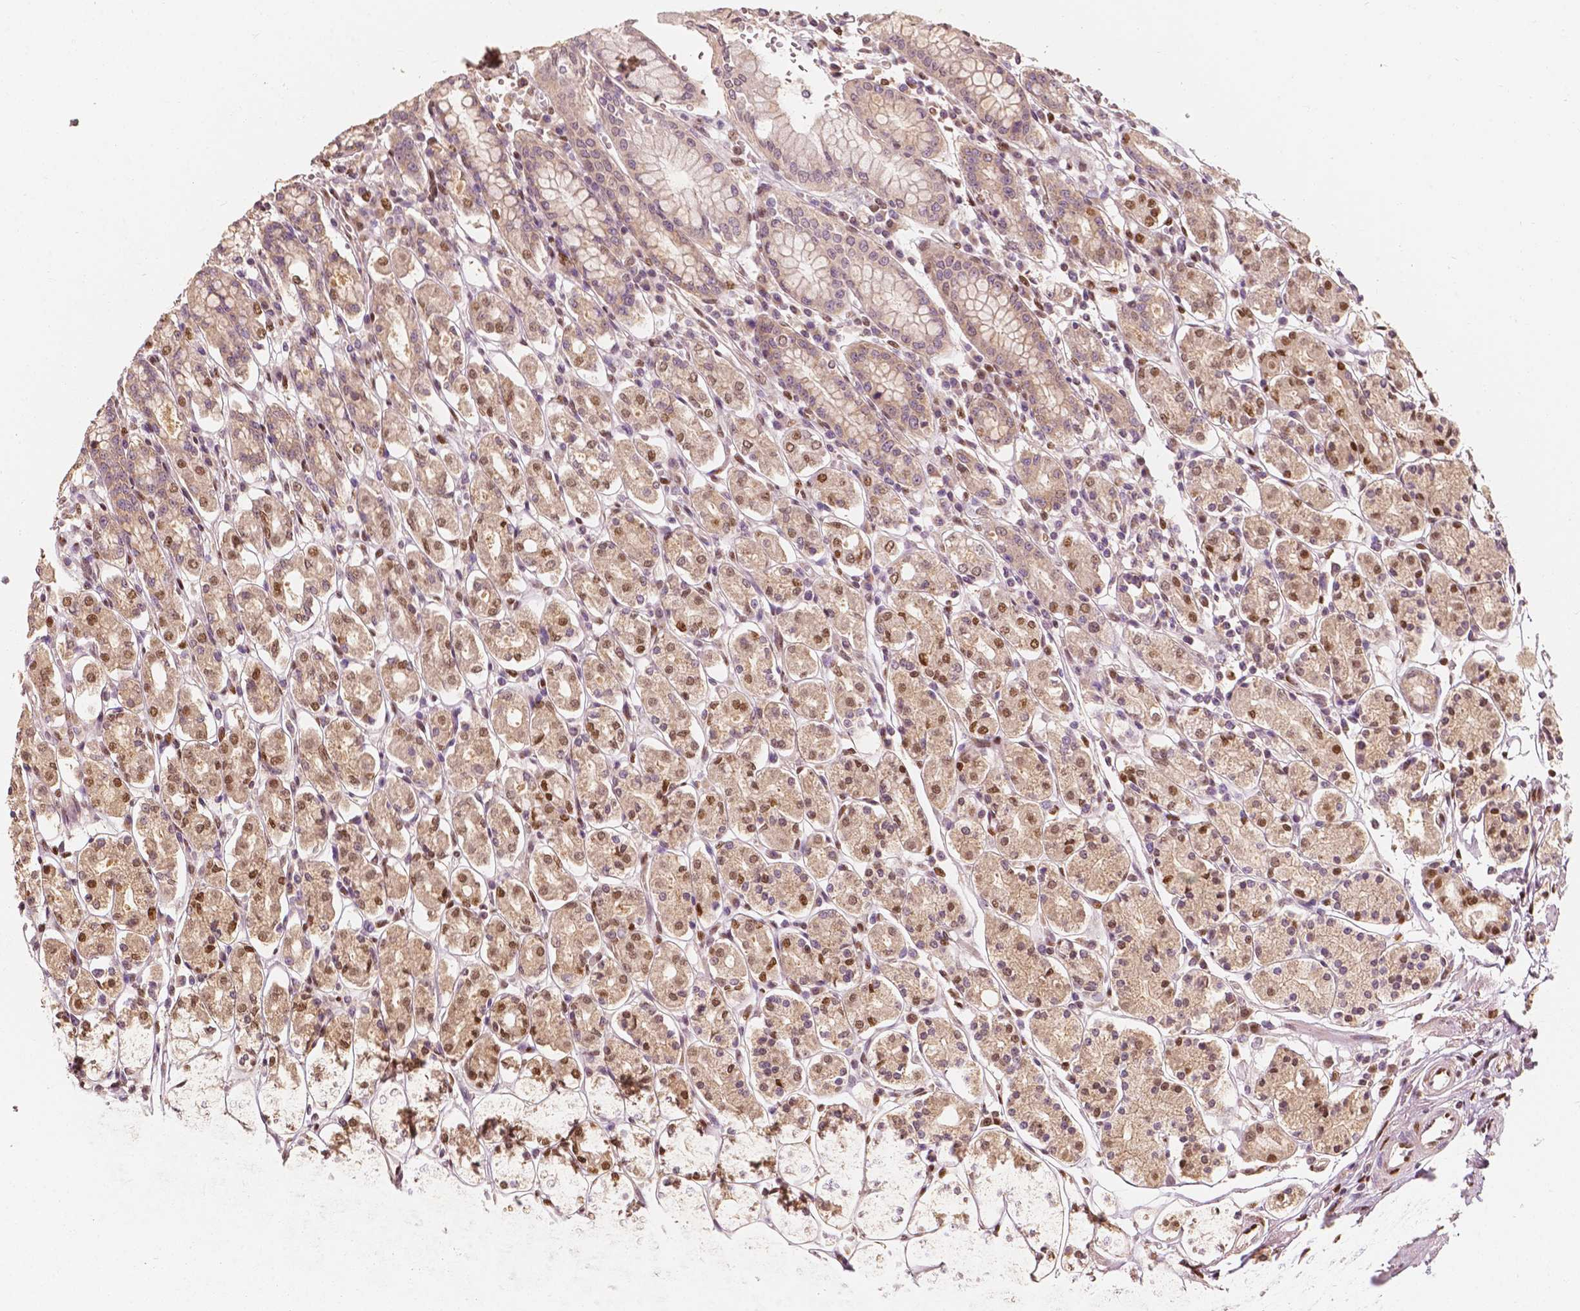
{"staining": {"intensity": "moderate", "quantity": ">75%", "location": "cytoplasmic/membranous,nuclear"}, "tissue": "stomach", "cell_type": "Glandular cells", "image_type": "normal", "snomed": [{"axis": "morphology", "description": "Normal tissue, NOS"}, {"axis": "topography", "description": "Stomach, upper"}, {"axis": "topography", "description": "Stomach"}], "caption": "Immunohistochemistry histopathology image of benign human stomach stained for a protein (brown), which displays medium levels of moderate cytoplasmic/membranous,nuclear positivity in about >75% of glandular cells.", "gene": "TBC1D17", "patient": {"sex": "male", "age": 62}}